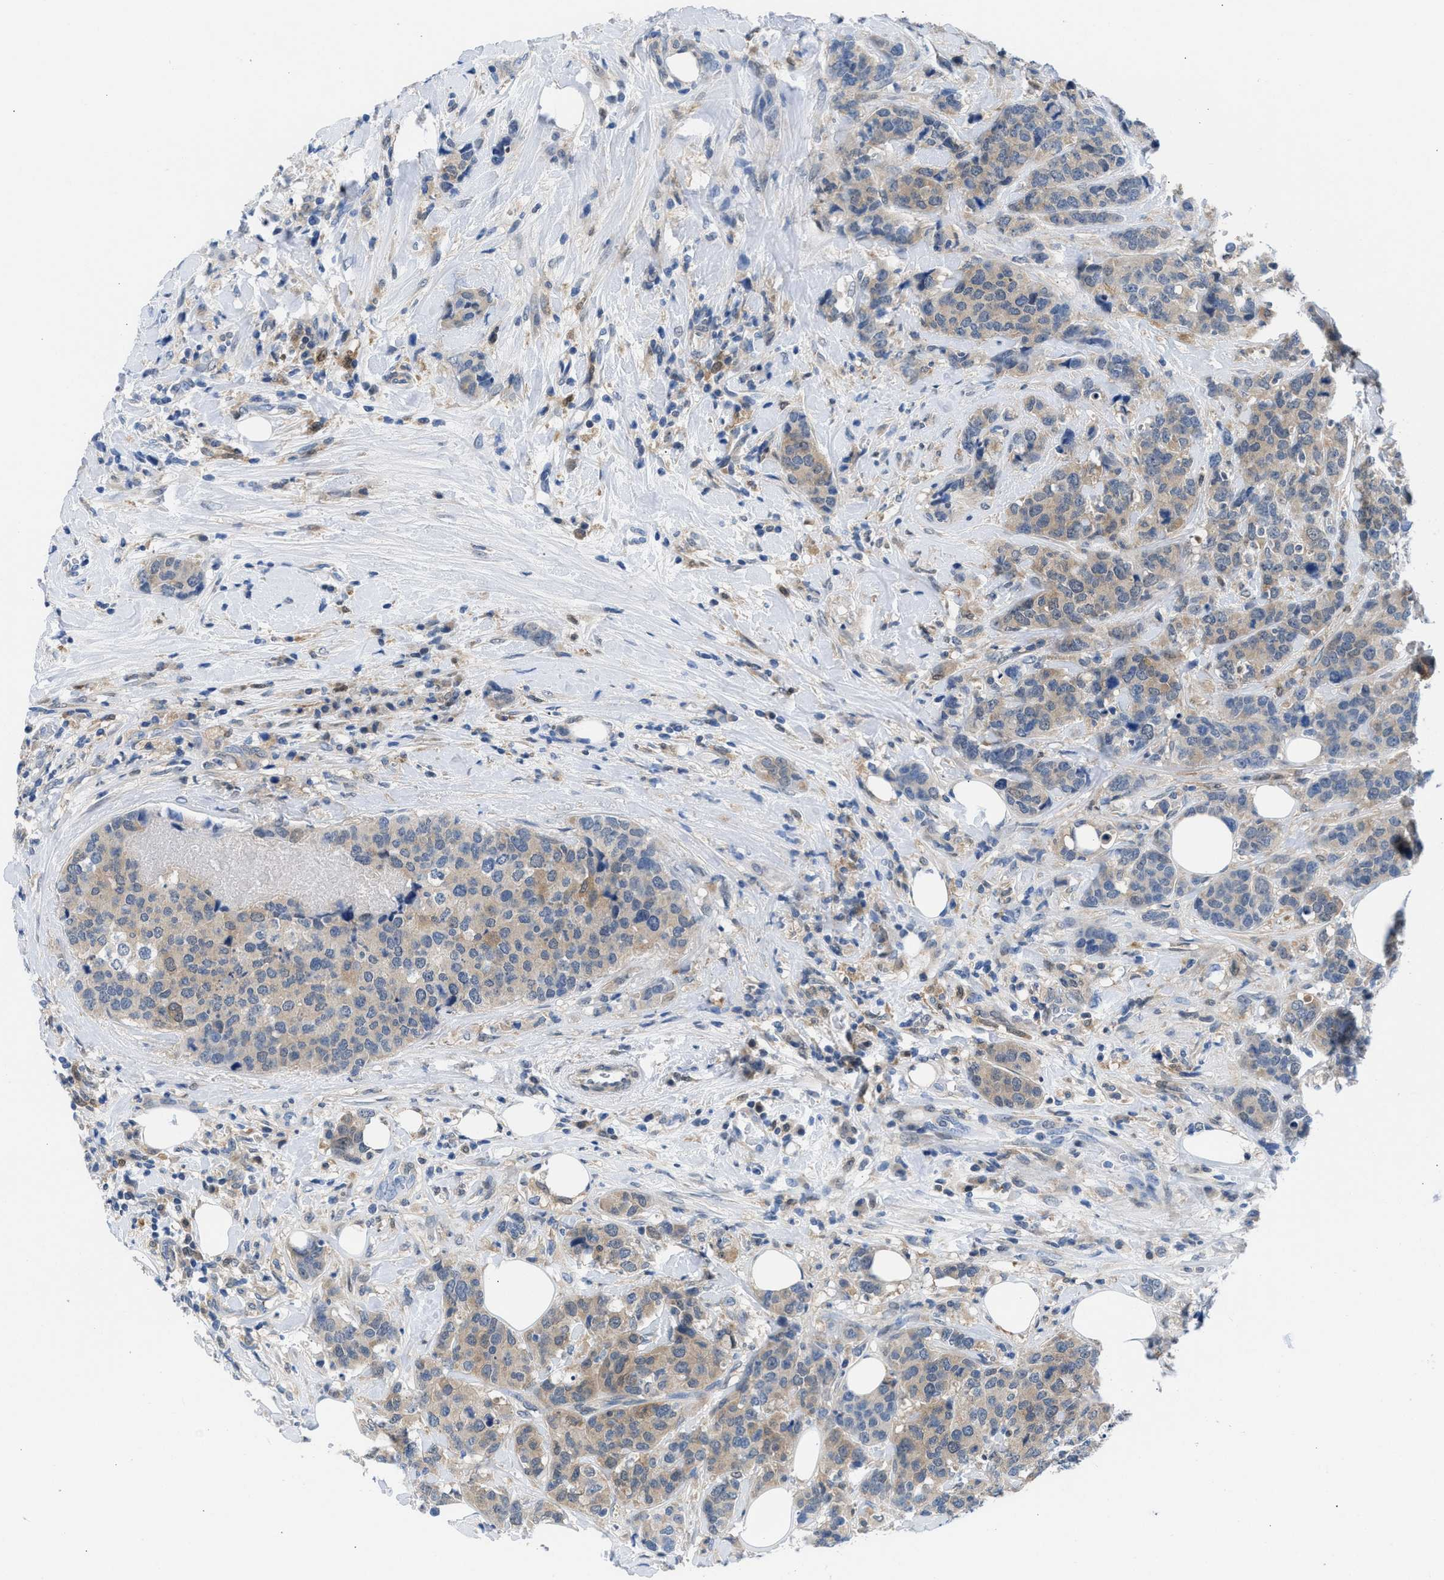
{"staining": {"intensity": "weak", "quantity": "<25%", "location": "cytoplasmic/membranous"}, "tissue": "breast cancer", "cell_type": "Tumor cells", "image_type": "cancer", "snomed": [{"axis": "morphology", "description": "Lobular carcinoma"}, {"axis": "topography", "description": "Breast"}], "caption": "A photomicrograph of lobular carcinoma (breast) stained for a protein displays no brown staining in tumor cells.", "gene": "CBR1", "patient": {"sex": "female", "age": 59}}